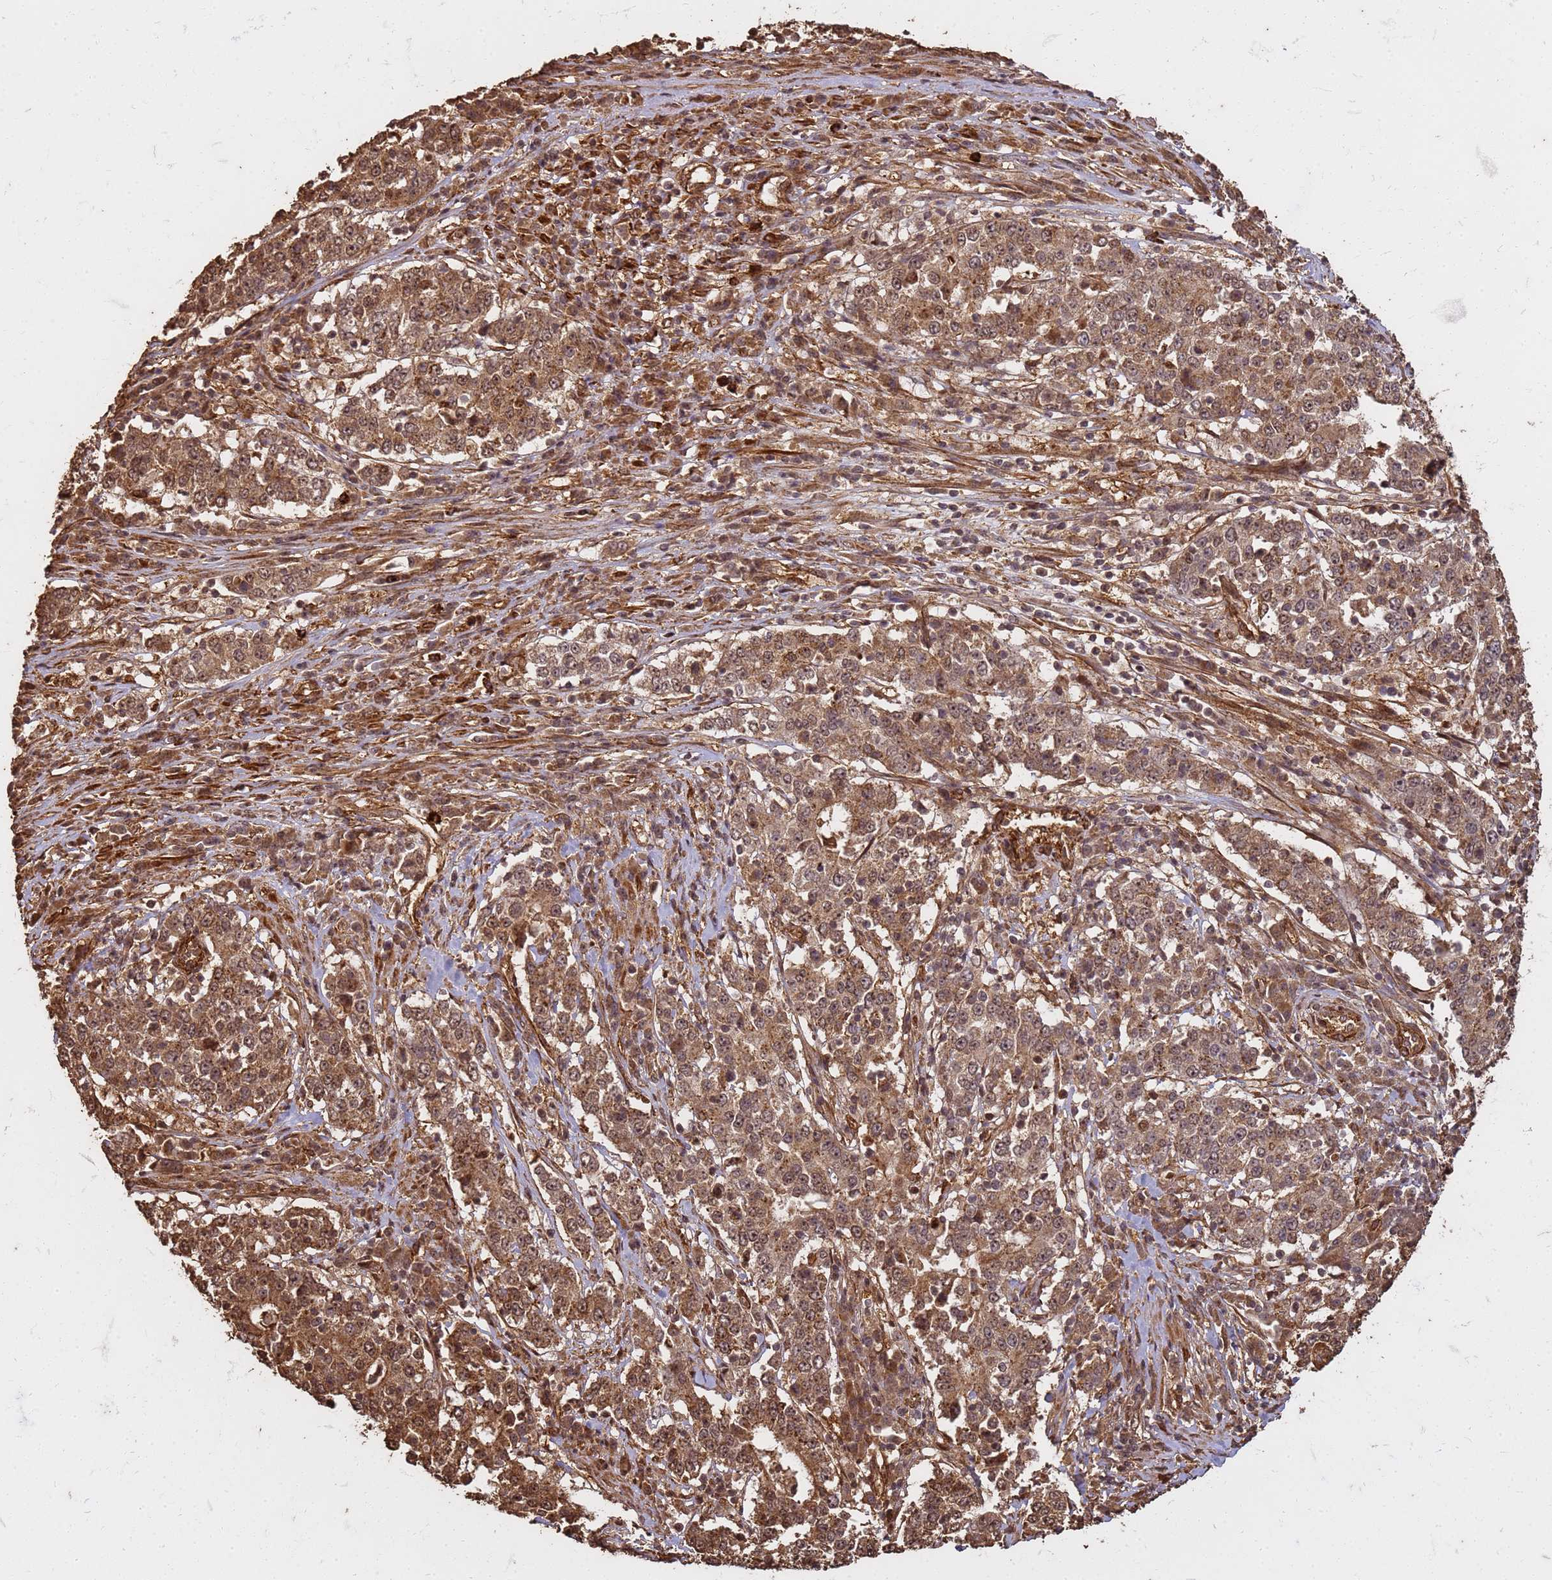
{"staining": {"intensity": "moderate", "quantity": ">75%", "location": "cytoplasmic/membranous,nuclear"}, "tissue": "stomach cancer", "cell_type": "Tumor cells", "image_type": "cancer", "snomed": [{"axis": "morphology", "description": "Adenocarcinoma, NOS"}, {"axis": "topography", "description": "Stomach"}], "caption": "Protein expression analysis of human stomach cancer reveals moderate cytoplasmic/membranous and nuclear expression in approximately >75% of tumor cells.", "gene": "KIF26A", "patient": {"sex": "male", "age": 59}}